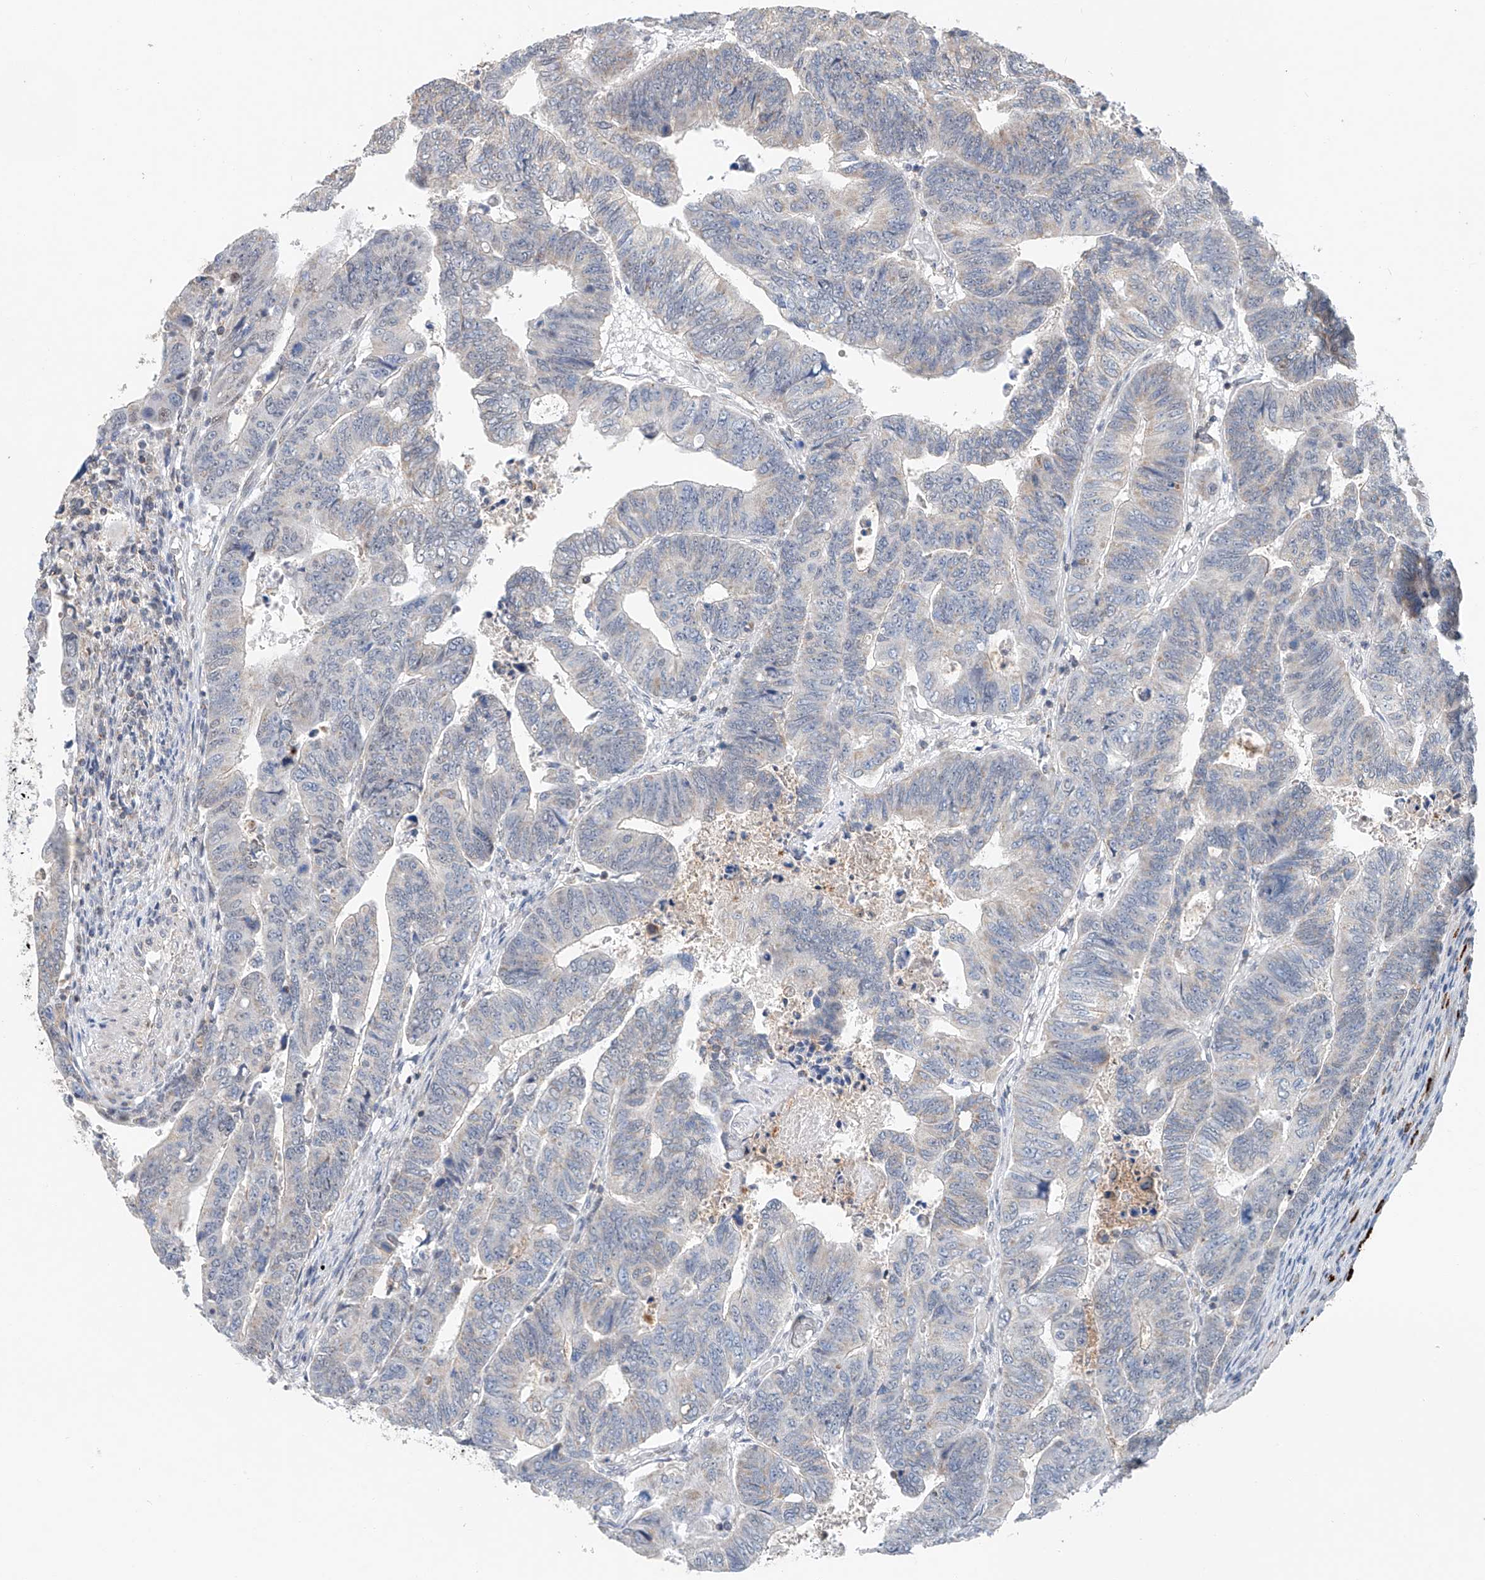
{"staining": {"intensity": "negative", "quantity": "none", "location": "none"}, "tissue": "colorectal cancer", "cell_type": "Tumor cells", "image_type": "cancer", "snomed": [{"axis": "morphology", "description": "Normal tissue, NOS"}, {"axis": "morphology", "description": "Adenocarcinoma, NOS"}, {"axis": "topography", "description": "Rectum"}], "caption": "Immunohistochemistry image of human colorectal adenocarcinoma stained for a protein (brown), which demonstrates no positivity in tumor cells.", "gene": "KLF15", "patient": {"sex": "female", "age": 65}}